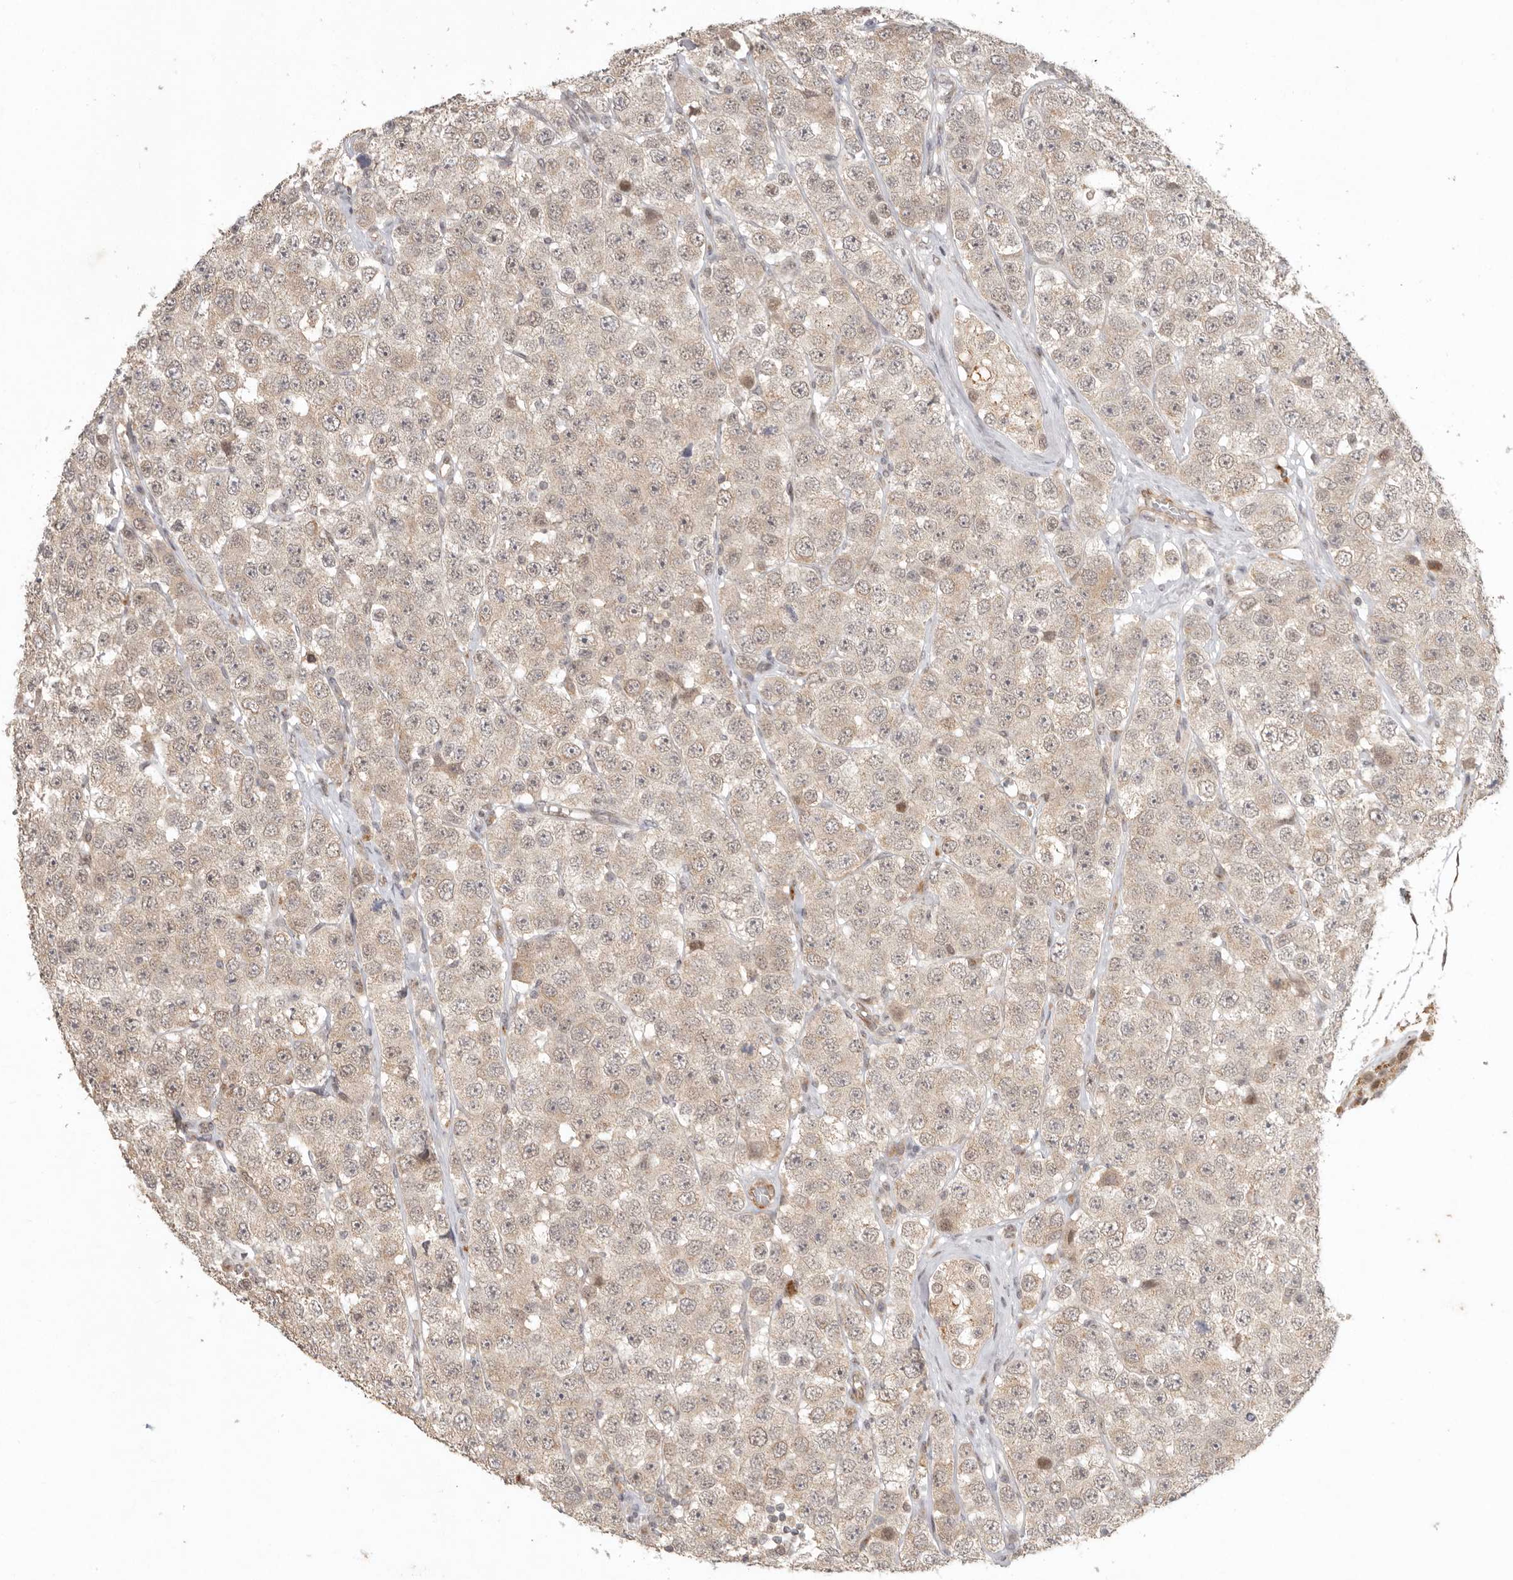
{"staining": {"intensity": "weak", "quantity": ">75%", "location": "cytoplasmic/membranous"}, "tissue": "testis cancer", "cell_type": "Tumor cells", "image_type": "cancer", "snomed": [{"axis": "morphology", "description": "Seminoma, NOS"}, {"axis": "topography", "description": "Testis"}], "caption": "Immunohistochemical staining of testis cancer (seminoma) reveals low levels of weak cytoplasmic/membranous staining in about >75% of tumor cells. (brown staining indicates protein expression, while blue staining denotes nuclei).", "gene": "LRRC75A", "patient": {"sex": "male", "age": 28}}